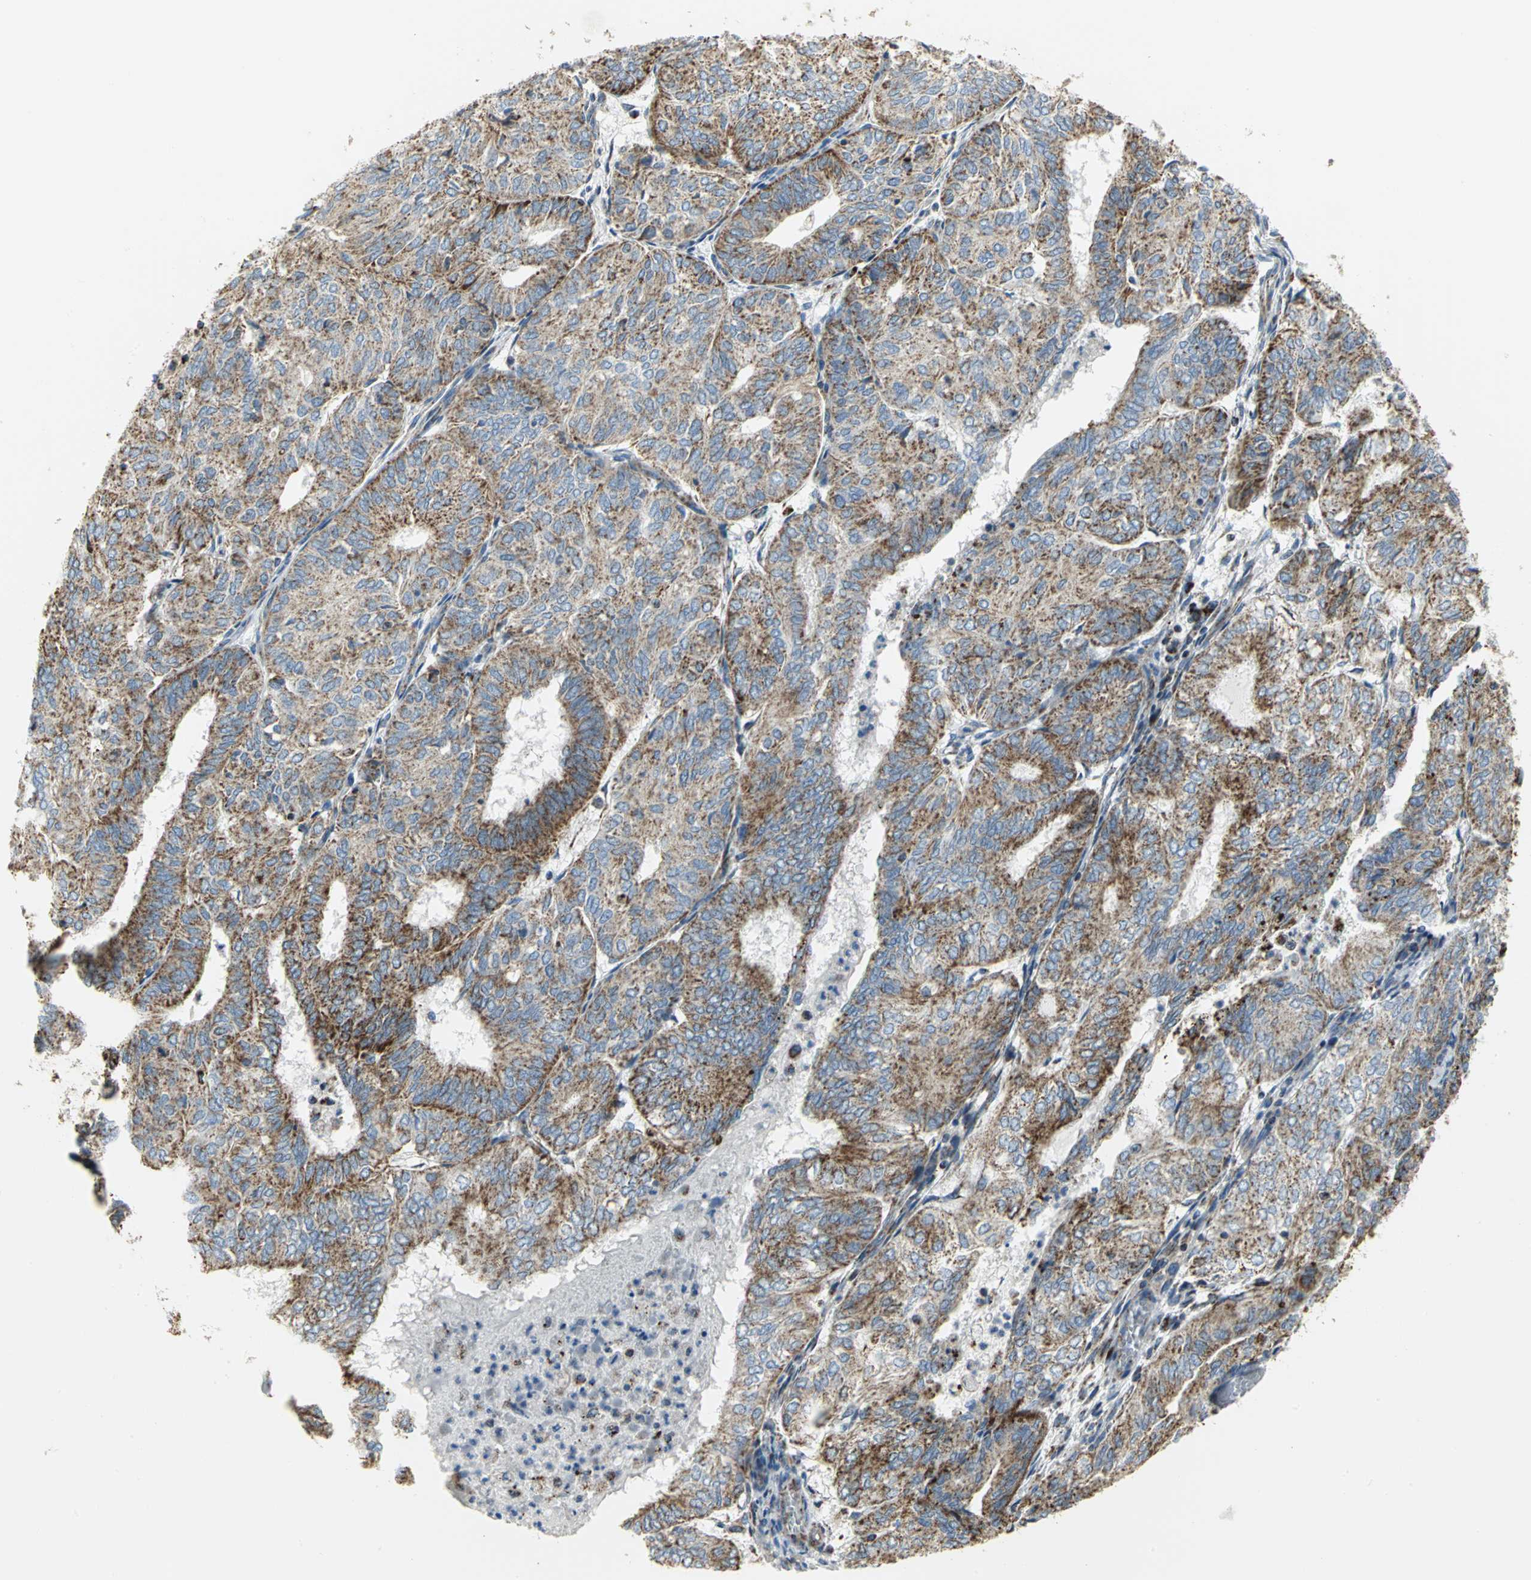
{"staining": {"intensity": "moderate", "quantity": ">75%", "location": "cytoplasmic/membranous"}, "tissue": "endometrial cancer", "cell_type": "Tumor cells", "image_type": "cancer", "snomed": [{"axis": "morphology", "description": "Adenocarcinoma, NOS"}, {"axis": "topography", "description": "Uterus"}], "caption": "There is medium levels of moderate cytoplasmic/membranous expression in tumor cells of endometrial cancer (adenocarcinoma), as demonstrated by immunohistochemical staining (brown color).", "gene": "NTRK1", "patient": {"sex": "female", "age": 60}}